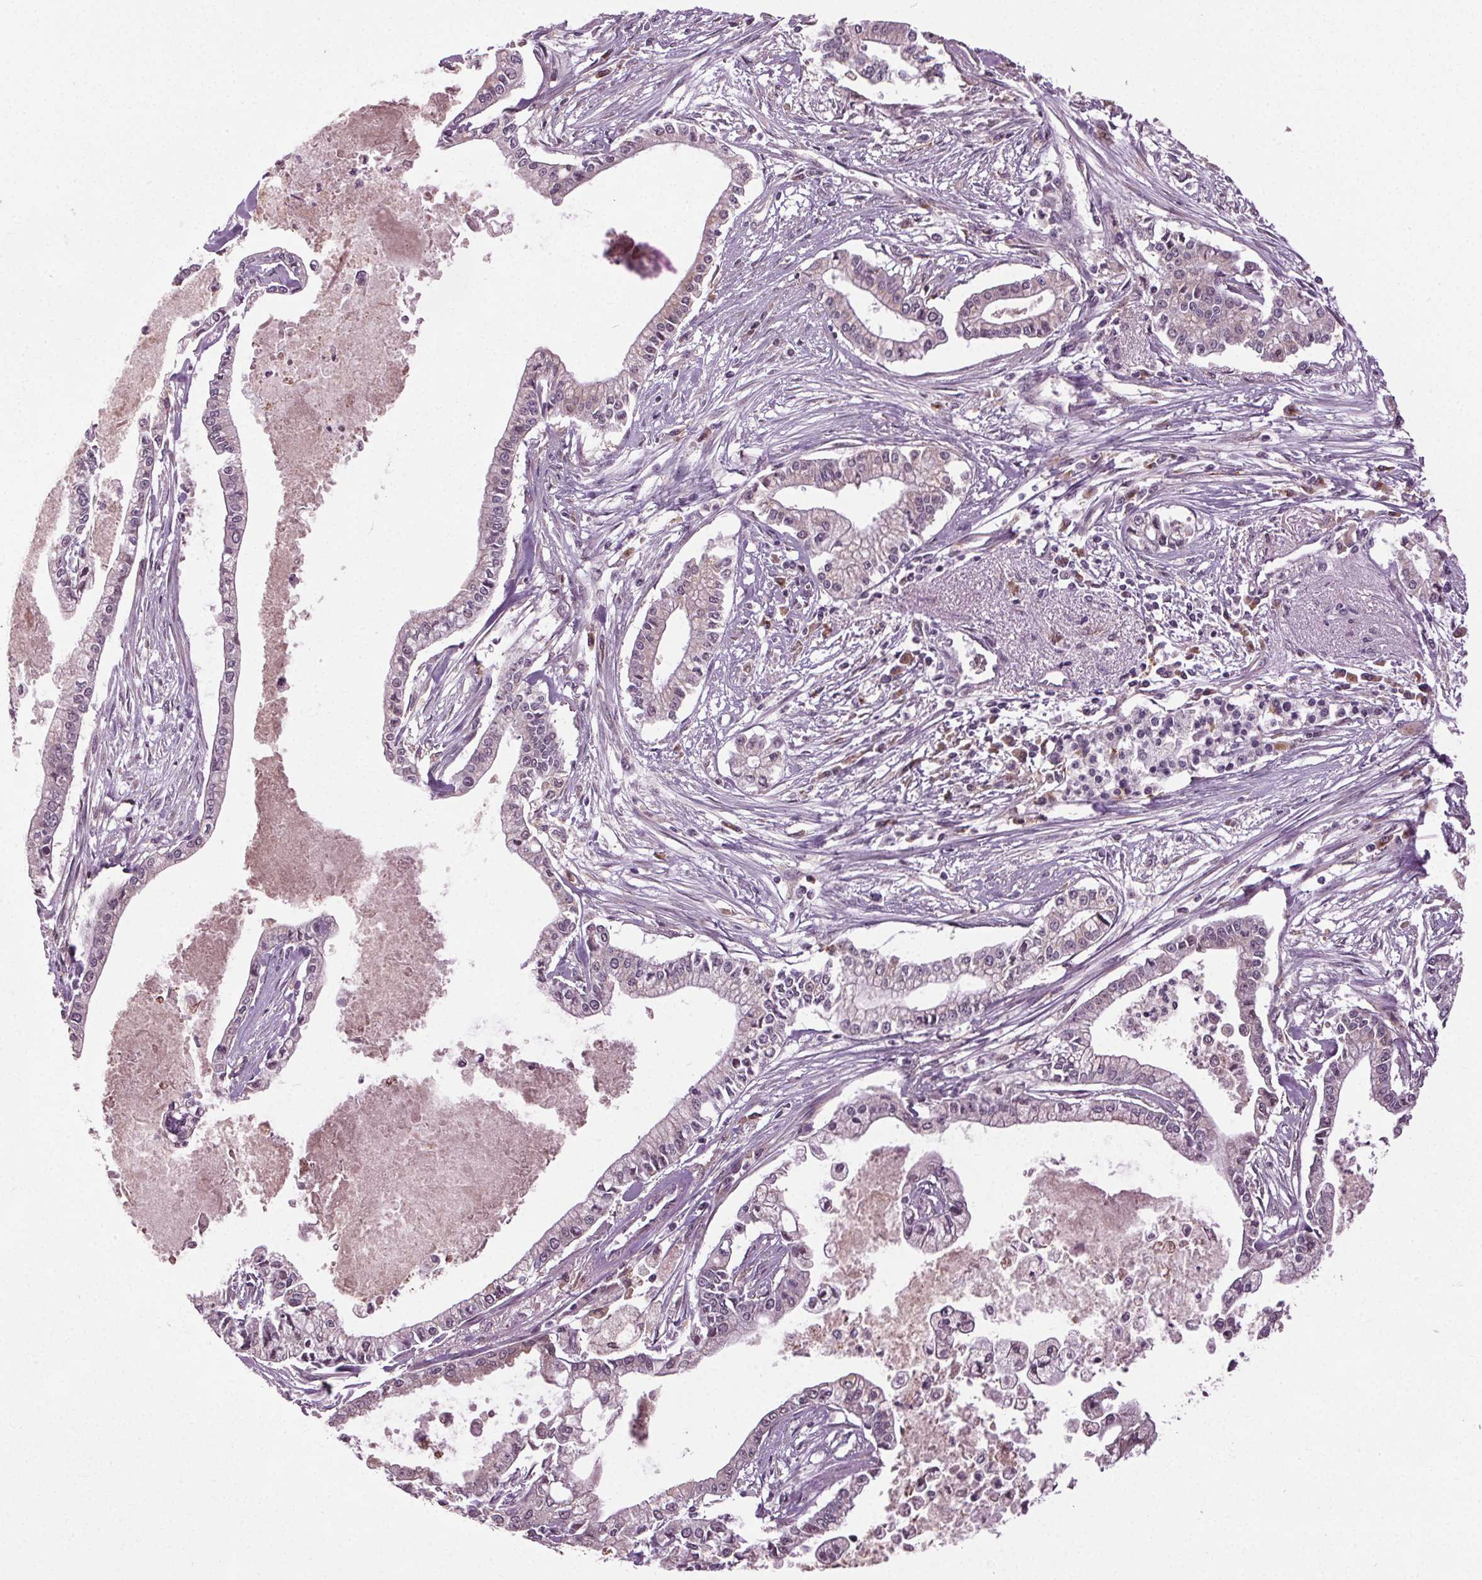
{"staining": {"intensity": "negative", "quantity": "none", "location": "none"}, "tissue": "pancreatic cancer", "cell_type": "Tumor cells", "image_type": "cancer", "snomed": [{"axis": "morphology", "description": "Adenocarcinoma, NOS"}, {"axis": "topography", "description": "Pancreas"}], "caption": "DAB immunohistochemical staining of pancreatic cancer reveals no significant expression in tumor cells.", "gene": "BSDC1", "patient": {"sex": "female", "age": 65}}